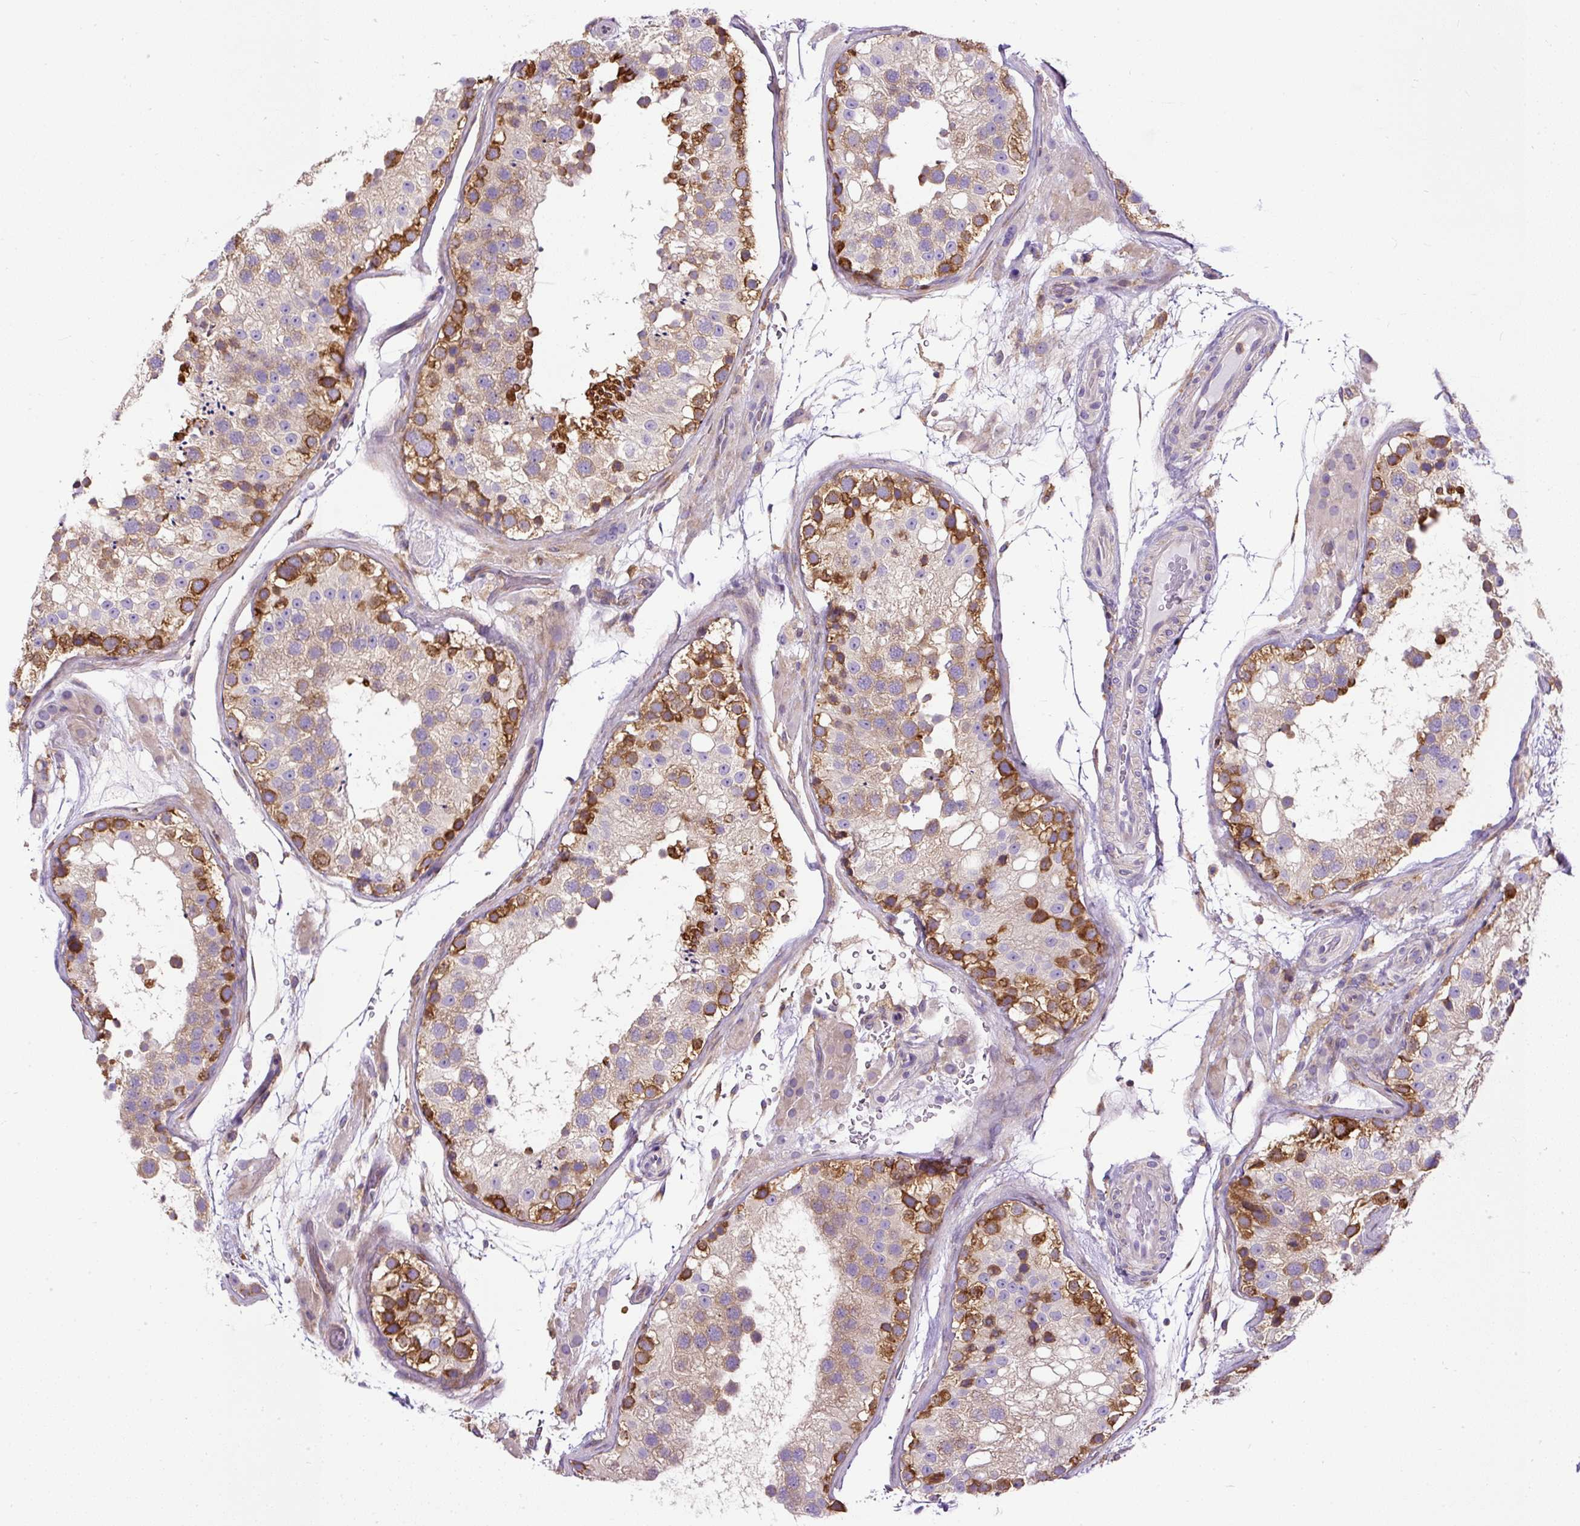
{"staining": {"intensity": "strong", "quantity": "25%-75%", "location": "cytoplasmic/membranous"}, "tissue": "testis", "cell_type": "Cells in seminiferous ducts", "image_type": "normal", "snomed": [{"axis": "morphology", "description": "Normal tissue, NOS"}, {"axis": "topography", "description": "Testis"}], "caption": "Testis stained with IHC displays strong cytoplasmic/membranous staining in approximately 25%-75% of cells in seminiferous ducts. Nuclei are stained in blue.", "gene": "MAP1S", "patient": {"sex": "male", "age": 26}}